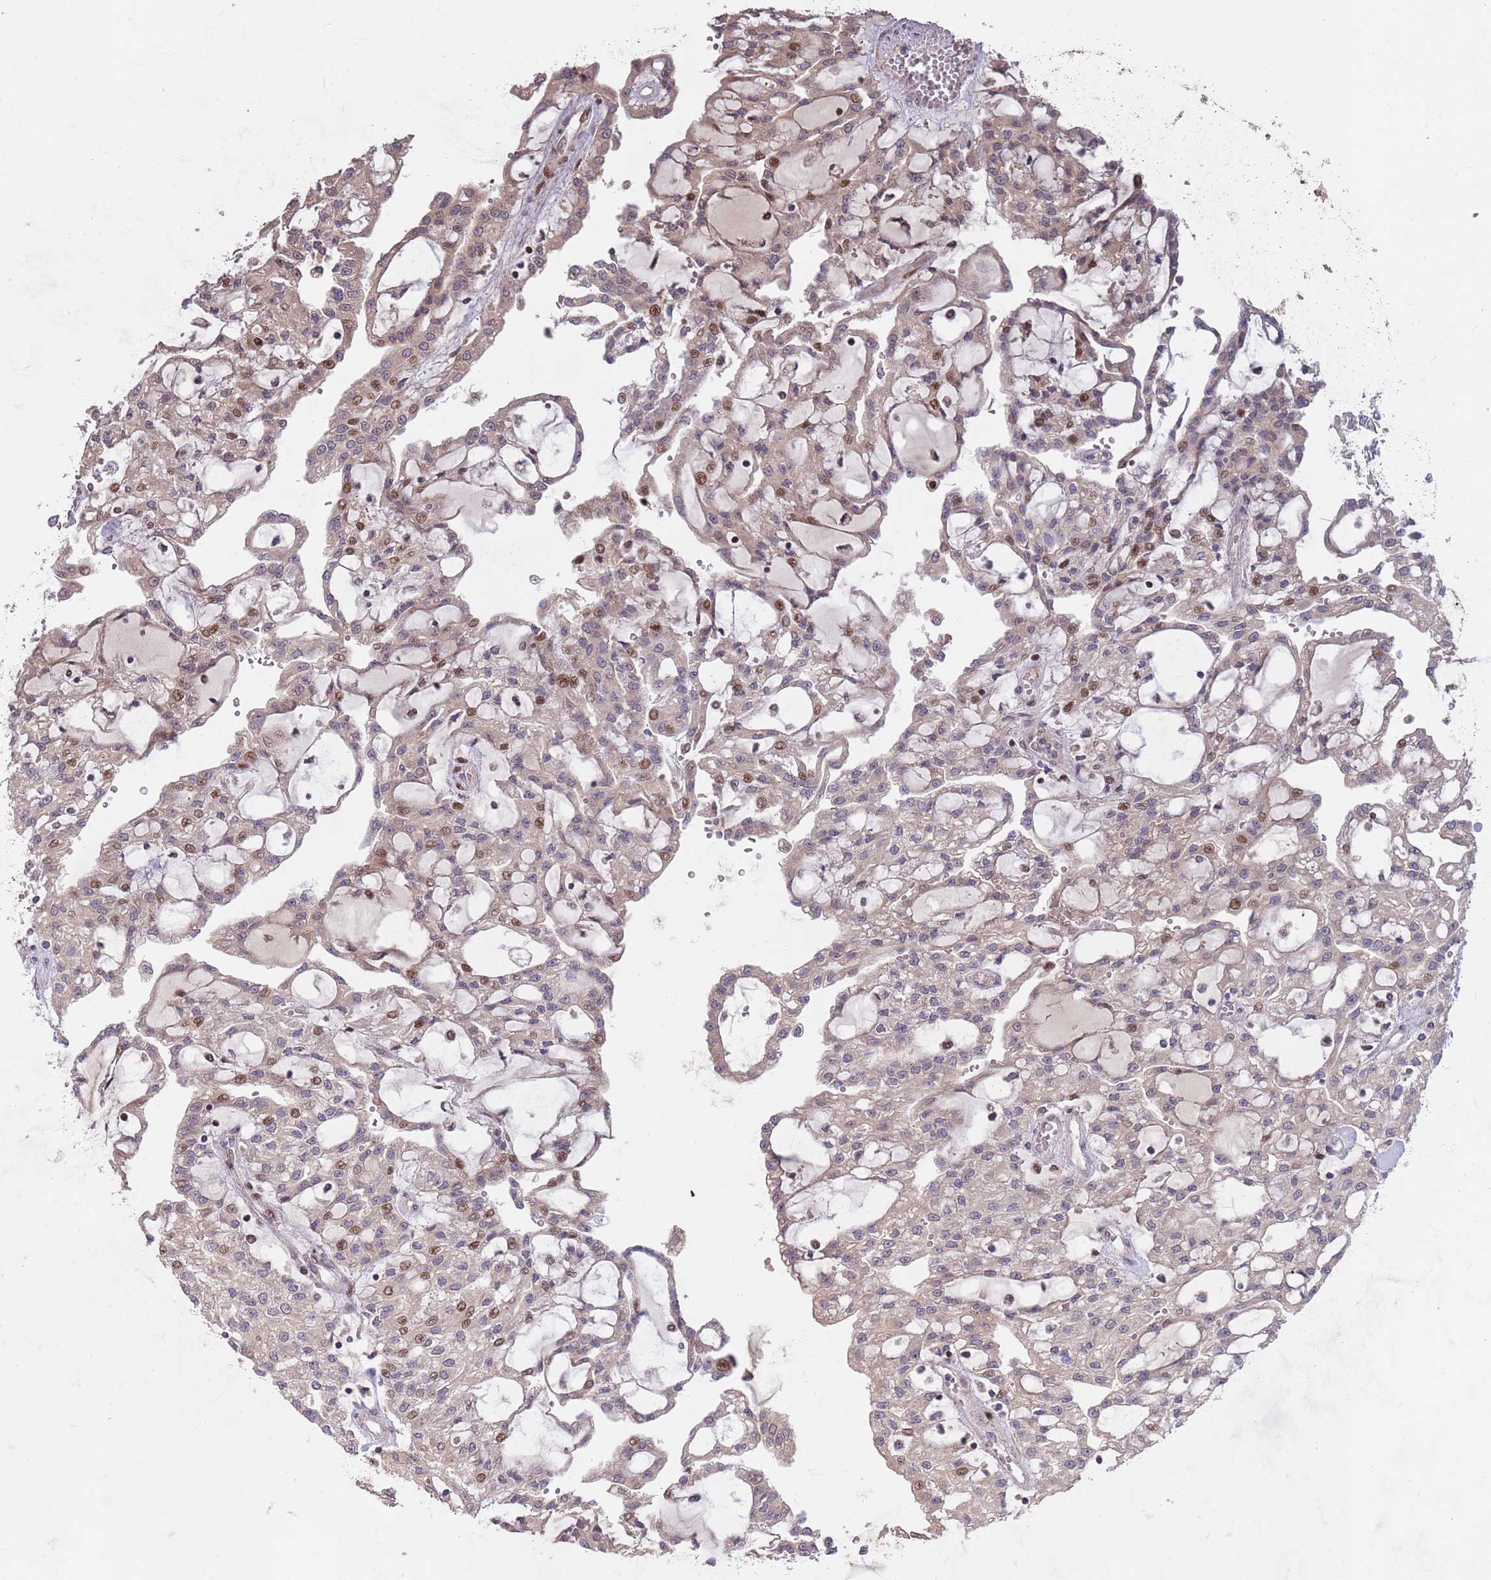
{"staining": {"intensity": "moderate", "quantity": "25%-75%", "location": "nuclear"}, "tissue": "renal cancer", "cell_type": "Tumor cells", "image_type": "cancer", "snomed": [{"axis": "morphology", "description": "Adenocarcinoma, NOS"}, {"axis": "topography", "description": "Kidney"}], "caption": "Immunohistochemical staining of human renal cancer (adenocarcinoma) shows moderate nuclear protein expression in approximately 25%-75% of tumor cells.", "gene": "SYNDIG1L", "patient": {"sex": "male", "age": 63}}